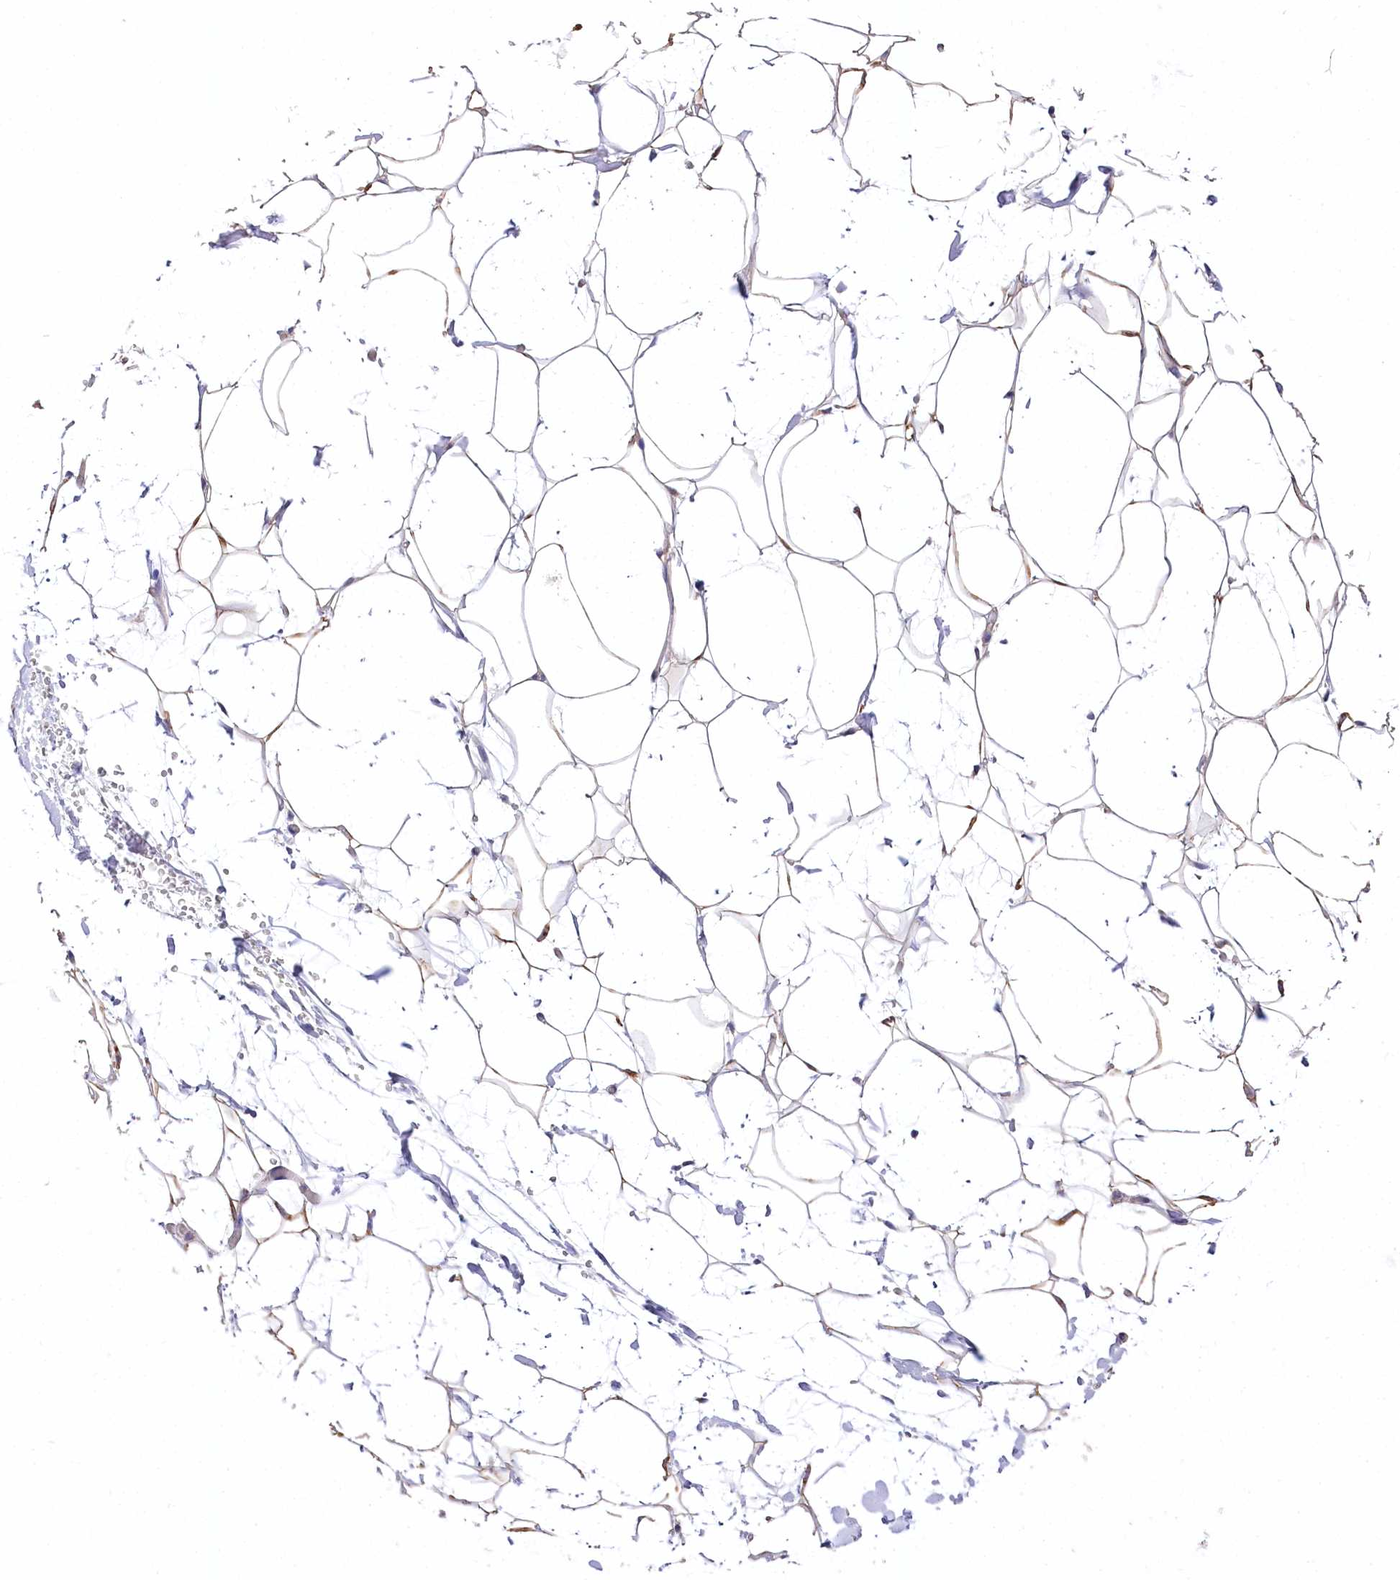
{"staining": {"intensity": "moderate", "quantity": ">75%", "location": "cytoplasmic/membranous,nuclear"}, "tissue": "adipose tissue", "cell_type": "Adipocytes", "image_type": "normal", "snomed": [{"axis": "morphology", "description": "Normal tissue, NOS"}, {"axis": "topography", "description": "Breast"}], "caption": "Moderate cytoplasmic/membranous,nuclear expression for a protein is identified in about >75% of adipocytes of unremarkable adipose tissue using immunohistochemistry.", "gene": "PTER", "patient": {"sex": "female", "age": 26}}